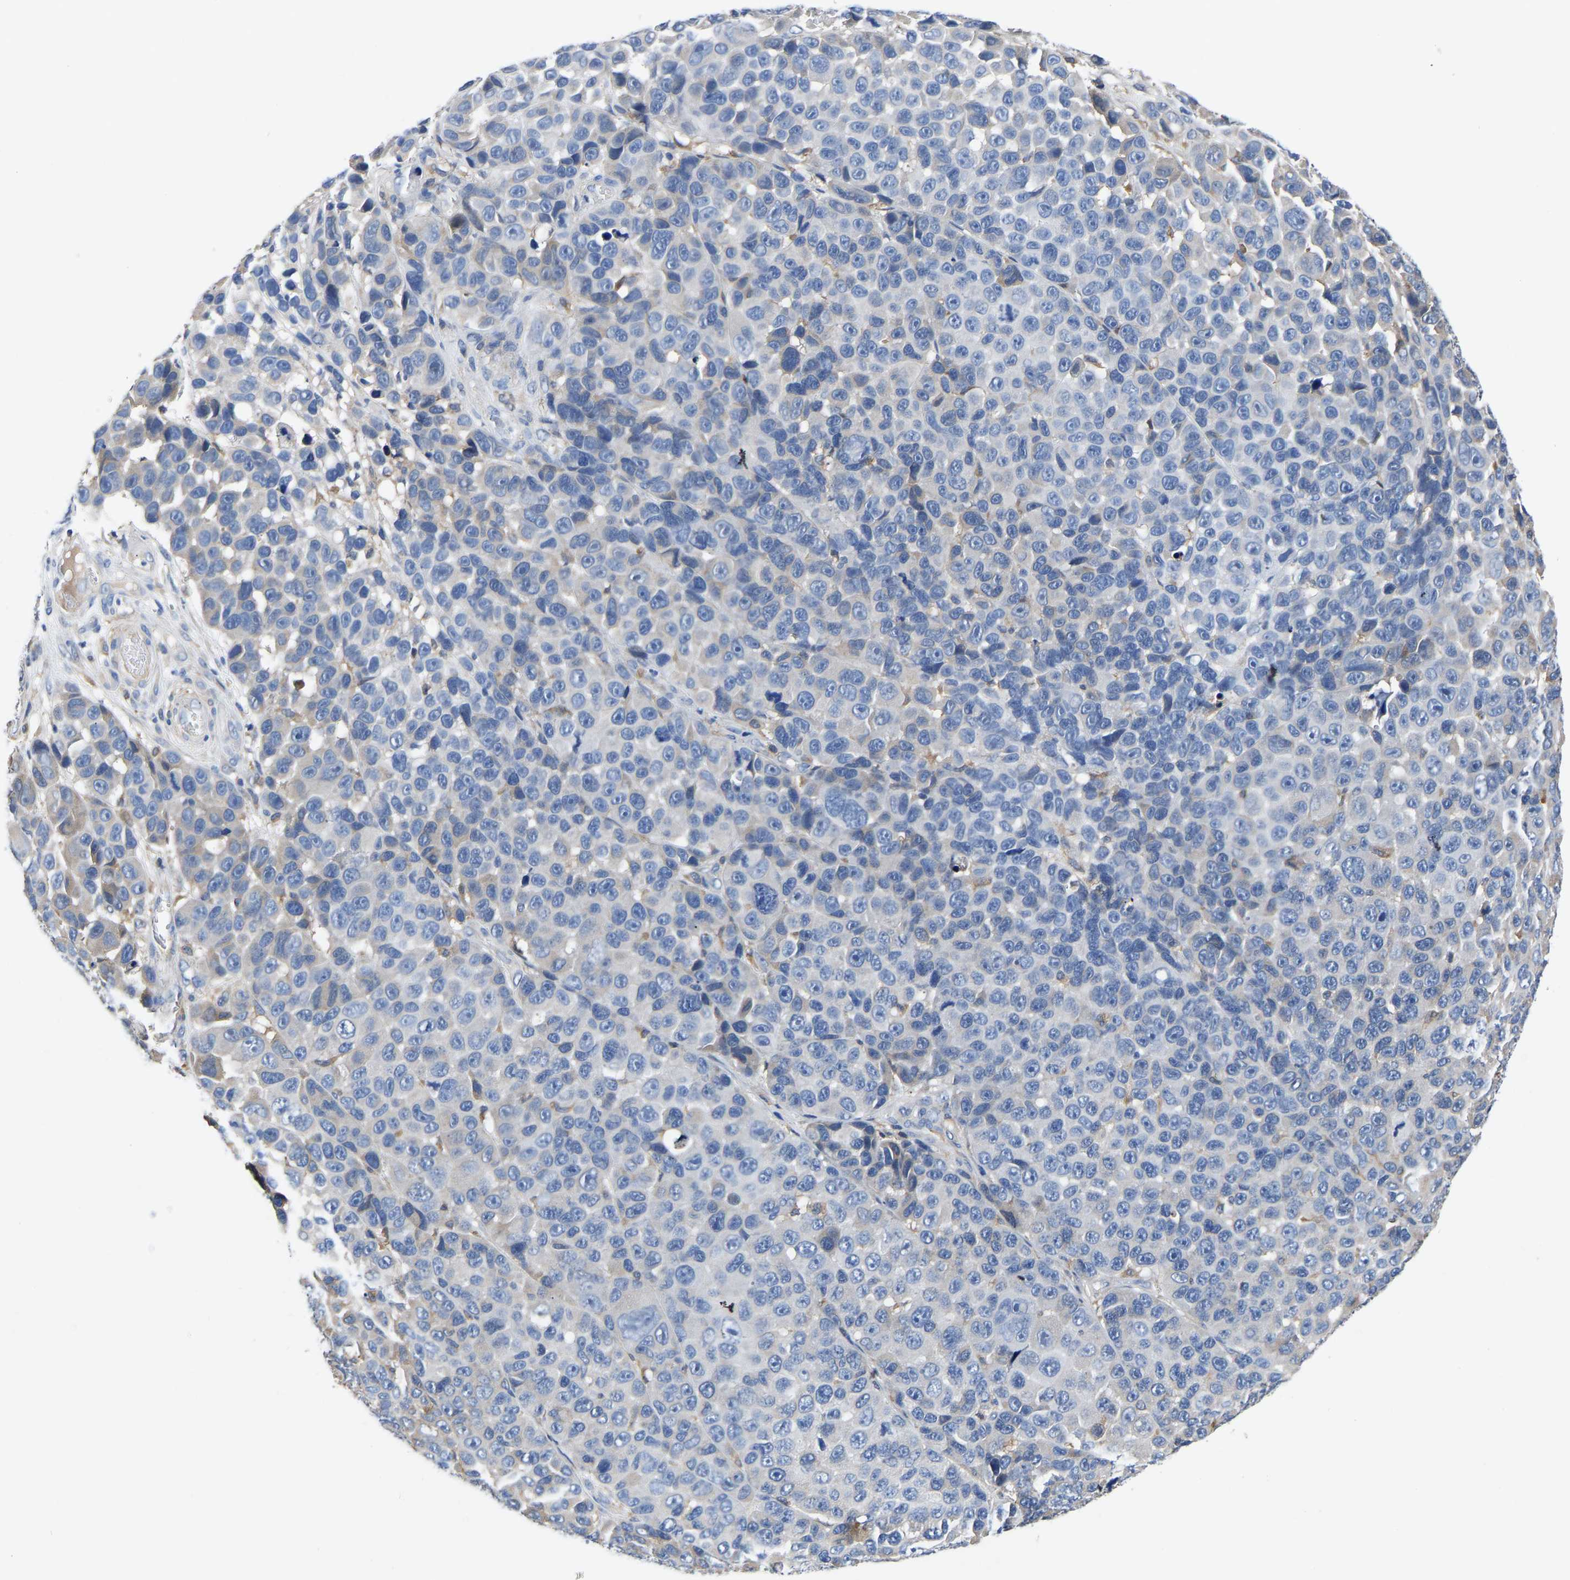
{"staining": {"intensity": "negative", "quantity": "none", "location": "none"}, "tissue": "melanoma", "cell_type": "Tumor cells", "image_type": "cancer", "snomed": [{"axis": "morphology", "description": "Malignant melanoma, NOS"}, {"axis": "topography", "description": "Skin"}], "caption": "Tumor cells are negative for protein expression in human malignant melanoma.", "gene": "ATG2B", "patient": {"sex": "male", "age": 53}}